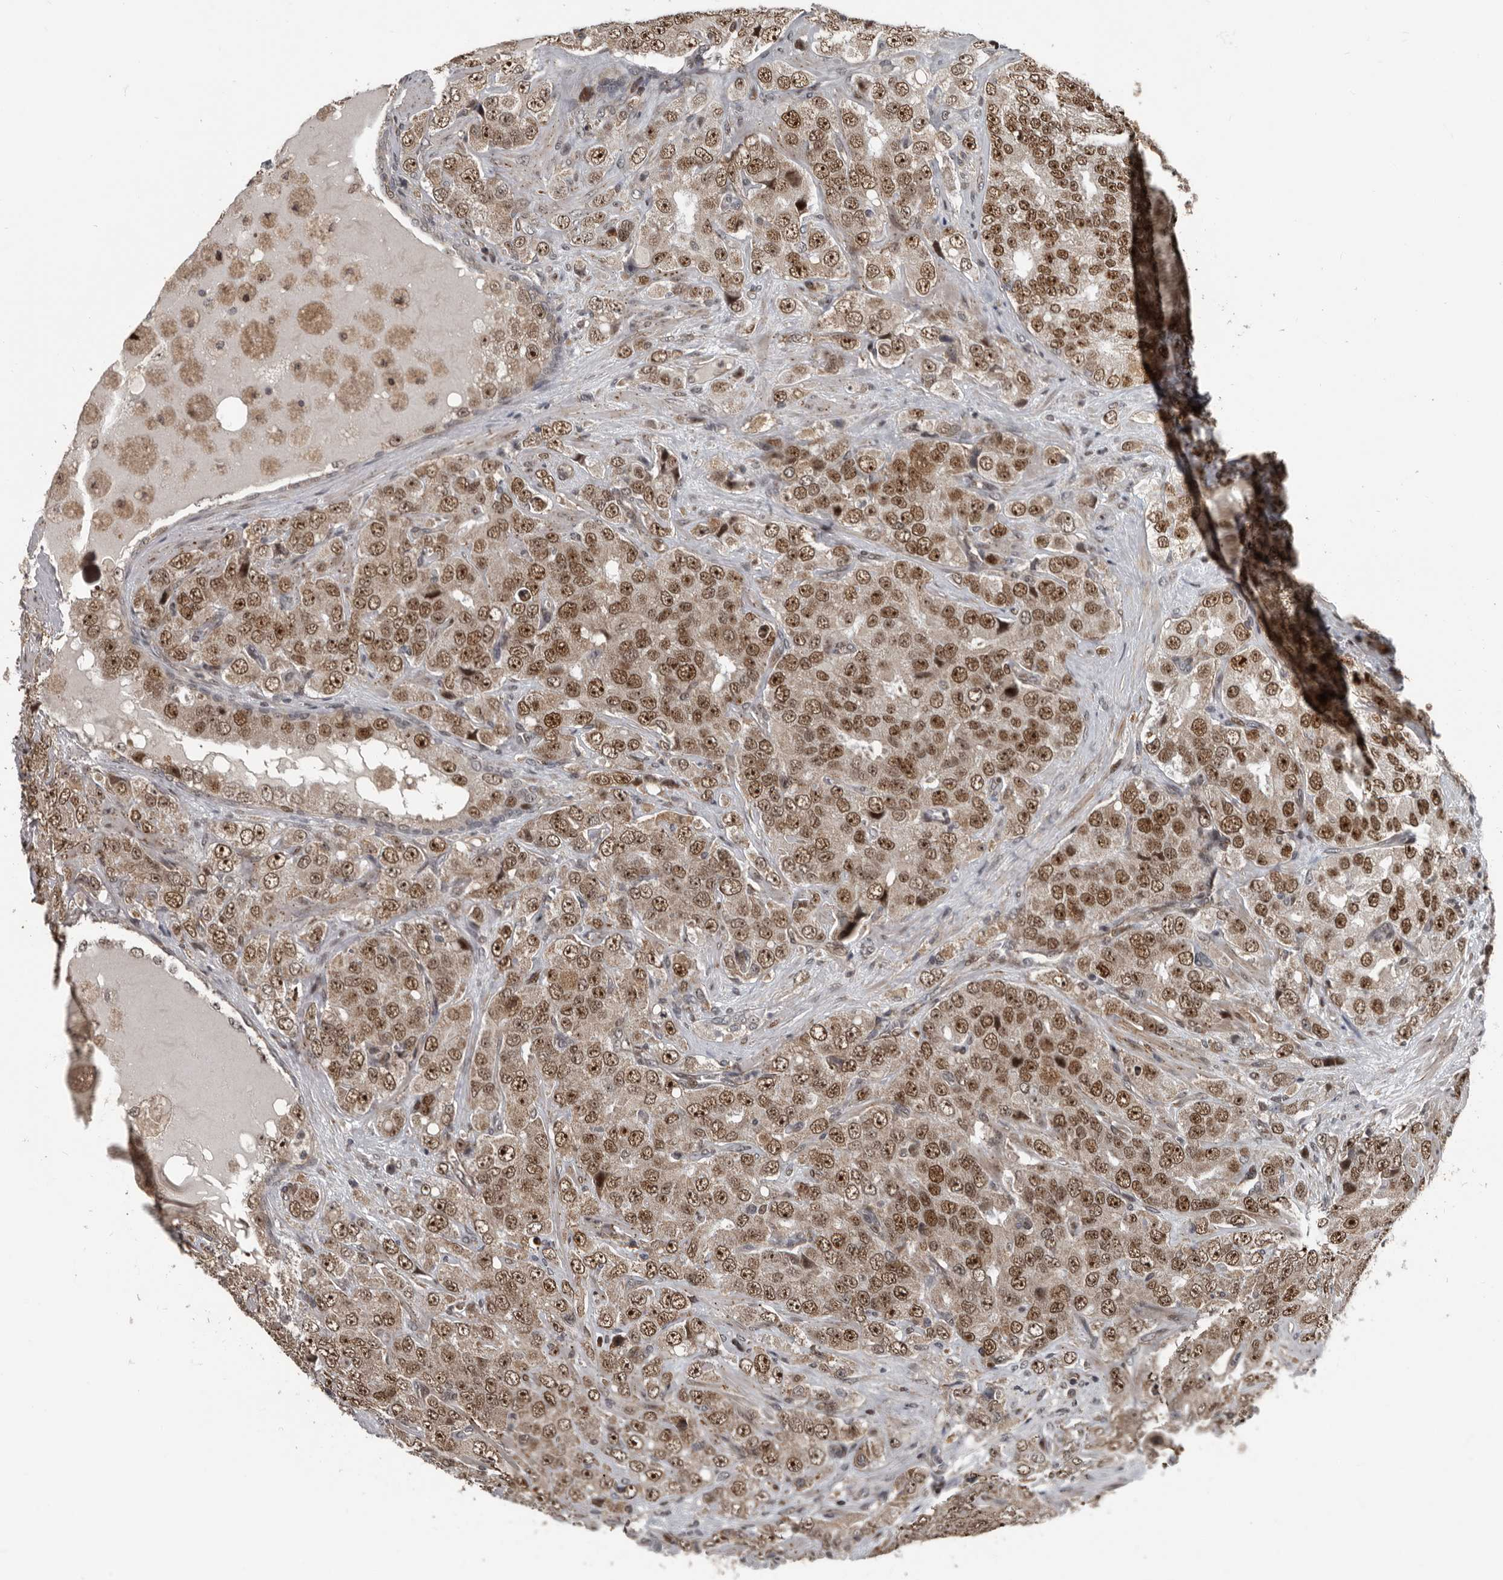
{"staining": {"intensity": "moderate", "quantity": ">75%", "location": "nuclear"}, "tissue": "prostate cancer", "cell_type": "Tumor cells", "image_type": "cancer", "snomed": [{"axis": "morphology", "description": "Adenocarcinoma, High grade"}, {"axis": "topography", "description": "Prostate"}], "caption": "This photomicrograph exhibits prostate high-grade adenocarcinoma stained with IHC to label a protein in brown. The nuclear of tumor cells show moderate positivity for the protein. Nuclei are counter-stained blue.", "gene": "CHD1L", "patient": {"sex": "male", "age": 58}}